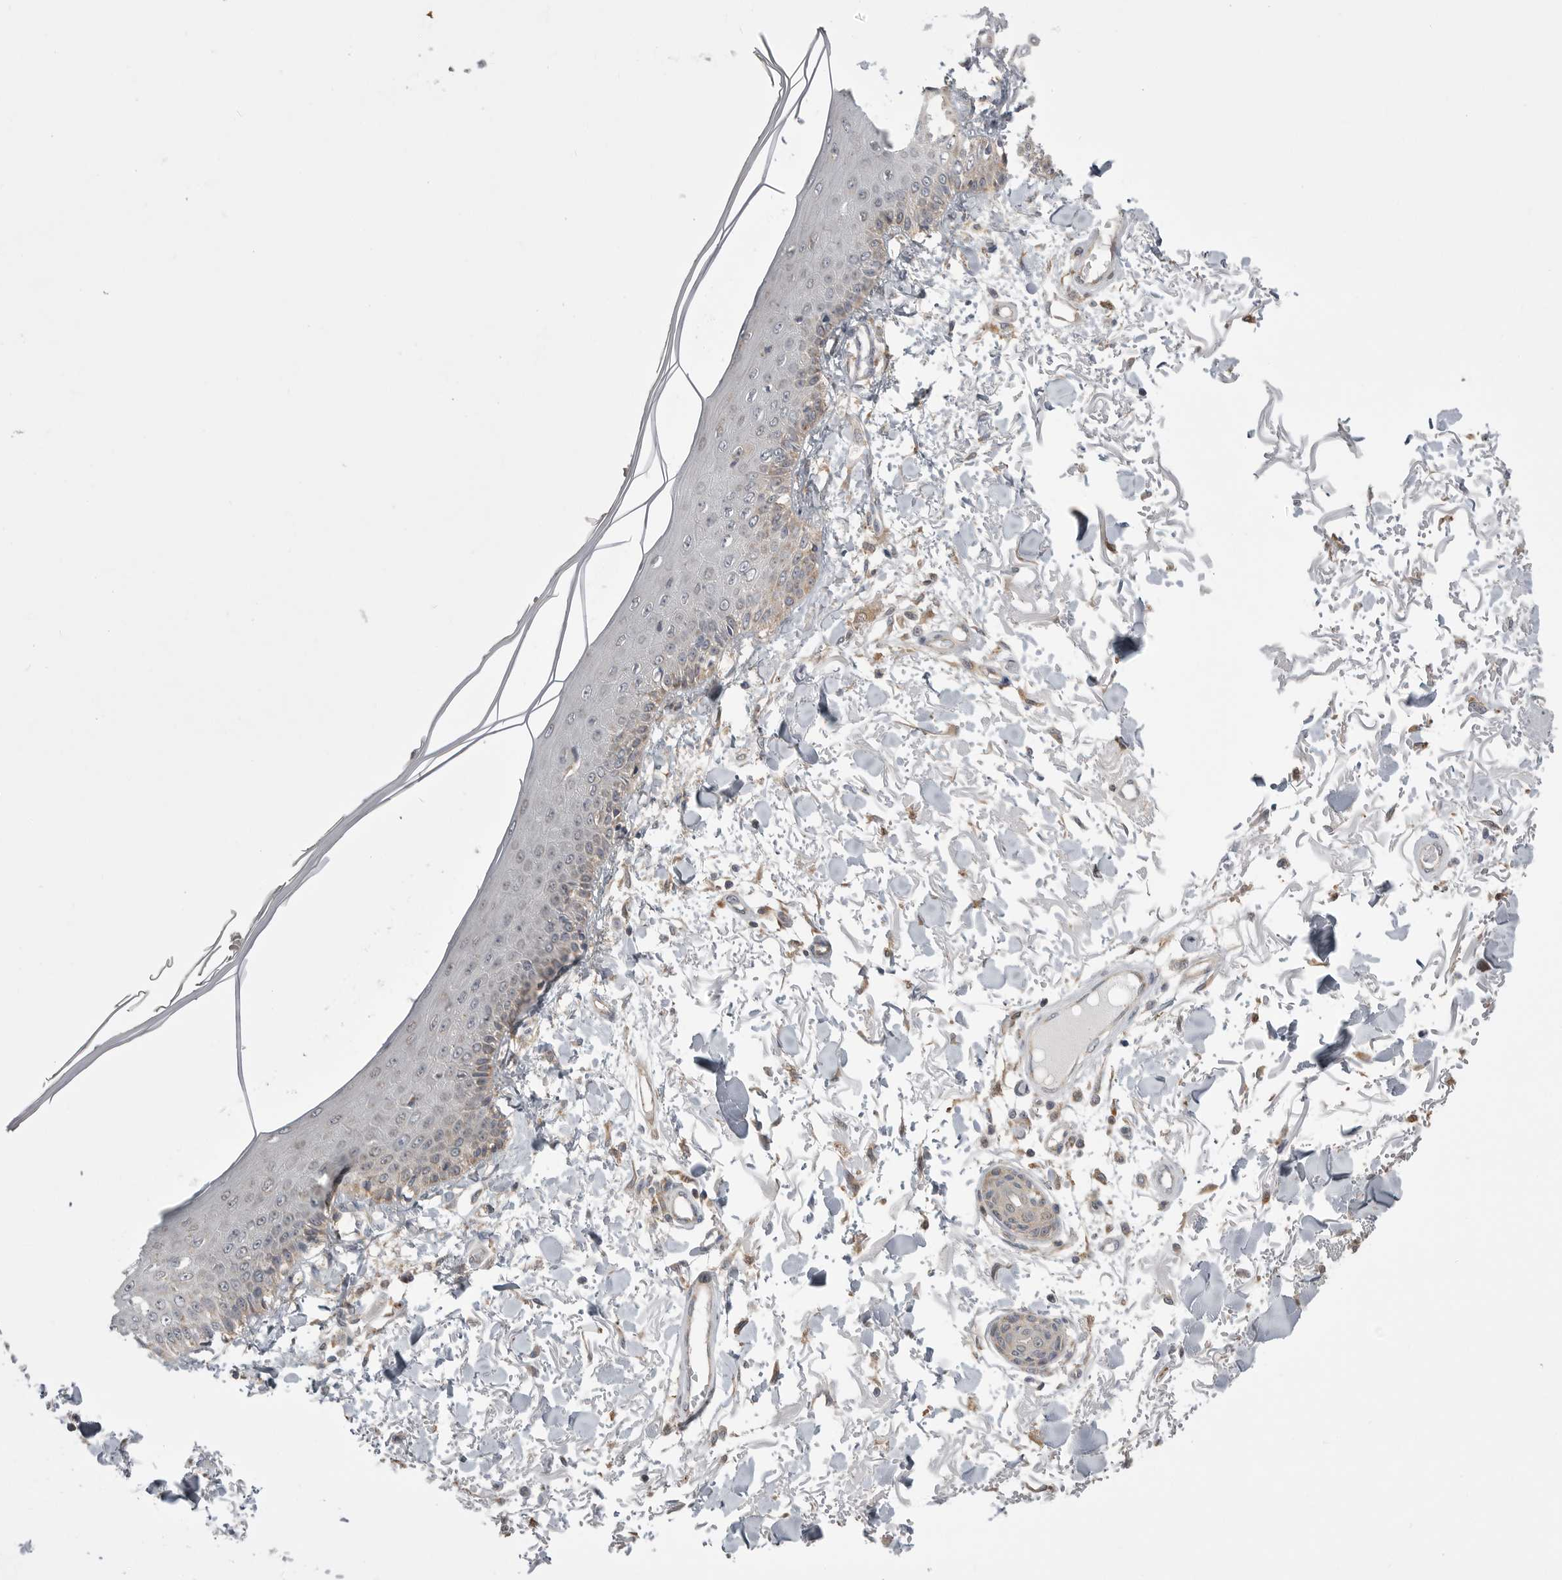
{"staining": {"intensity": "weak", "quantity": ">75%", "location": "cytoplasmic/membranous"}, "tissue": "skin", "cell_type": "Fibroblasts", "image_type": "normal", "snomed": [{"axis": "morphology", "description": "Normal tissue, NOS"}, {"axis": "morphology", "description": "Squamous cell carcinoma, NOS"}, {"axis": "topography", "description": "Skin"}, {"axis": "topography", "description": "Peripheral nerve tissue"}], "caption": "Immunohistochemical staining of normal skin demonstrates weak cytoplasmic/membranous protein positivity in about >75% of fibroblasts. Immunohistochemistry stains the protein in brown and the nuclei are stained blue.", "gene": "KYAT3", "patient": {"sex": "male", "age": 83}}